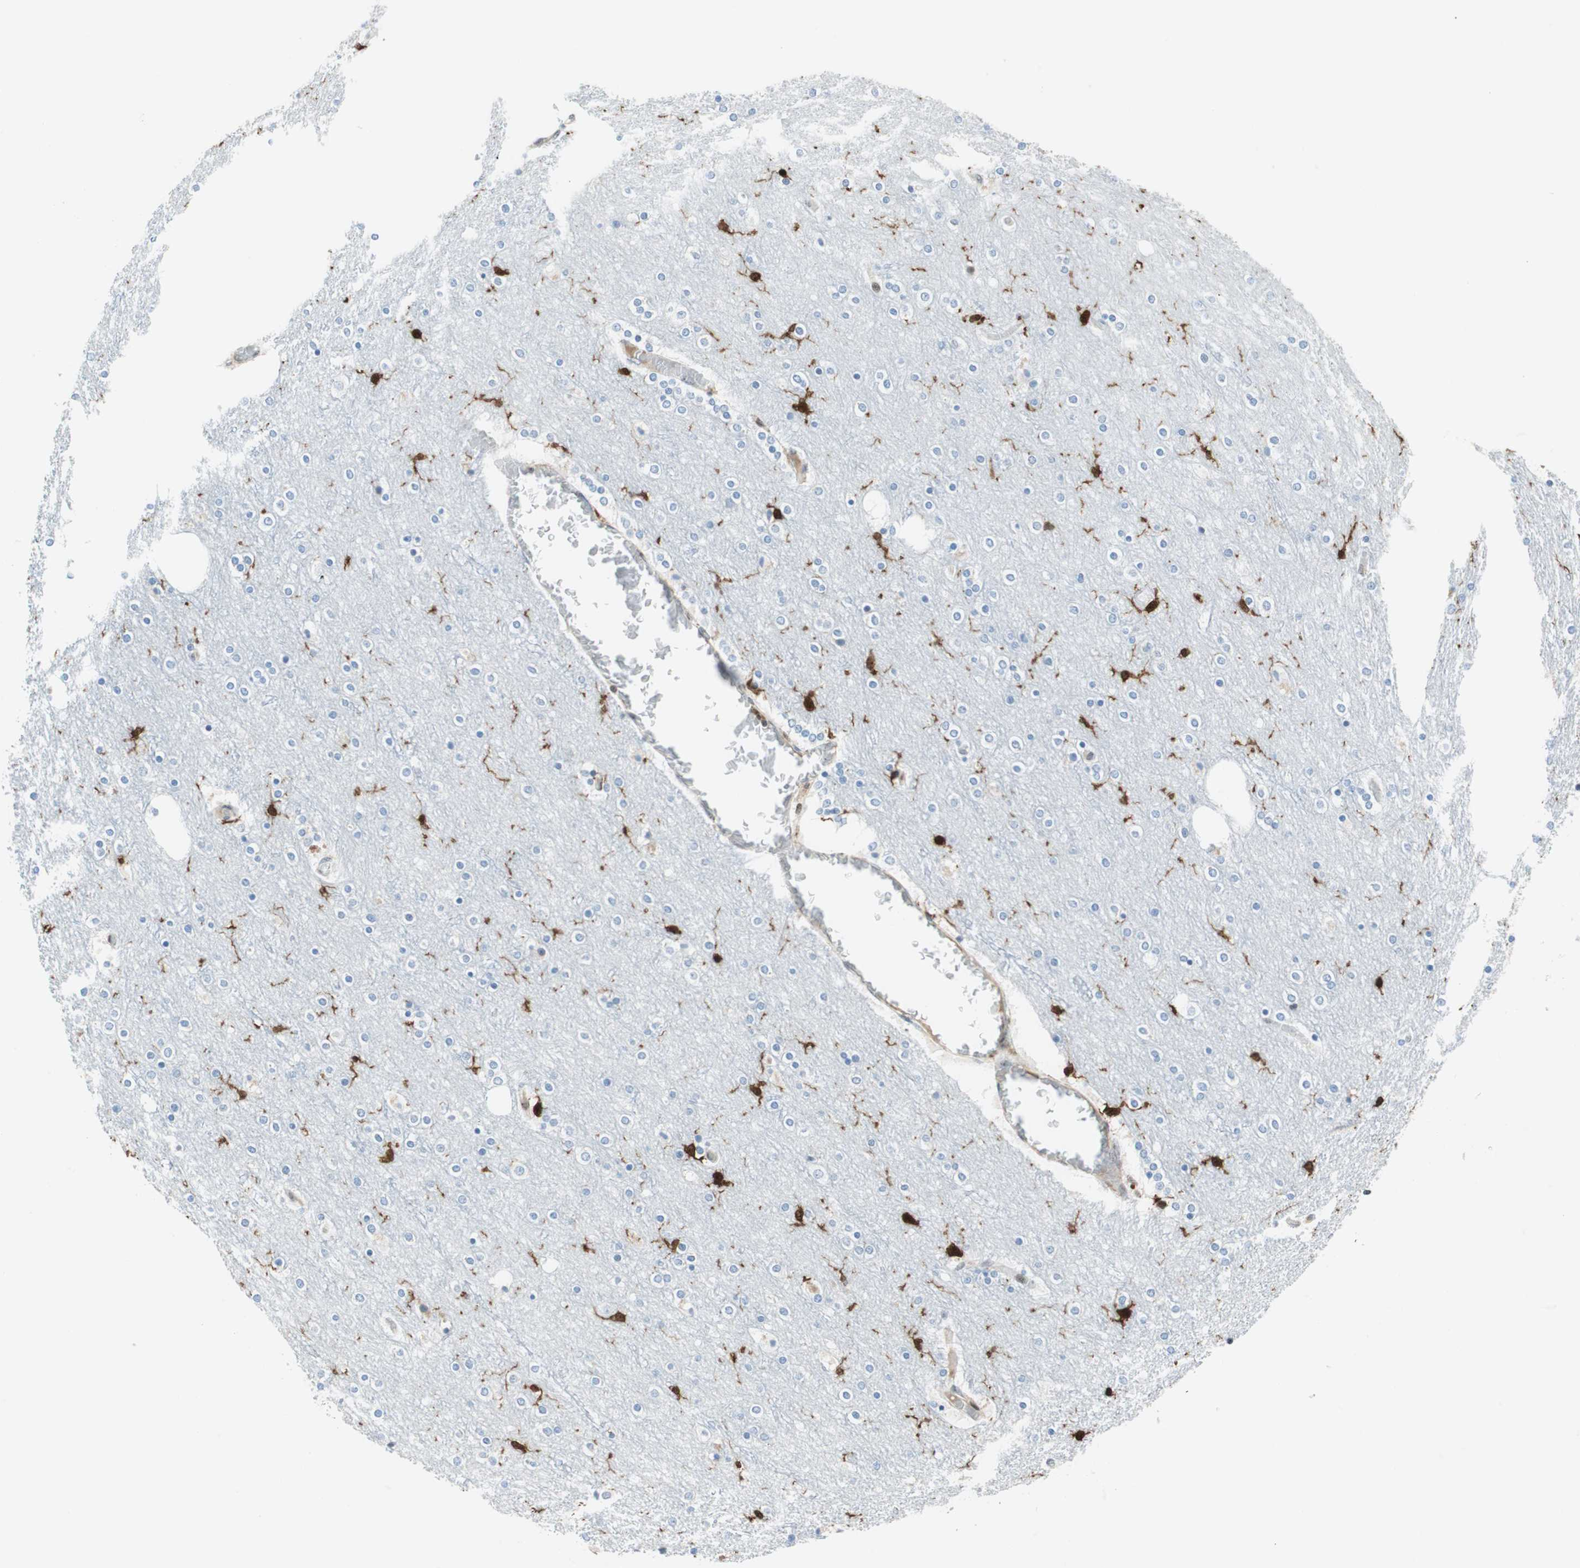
{"staining": {"intensity": "weak", "quantity": ">75%", "location": "cytoplasmic/membranous"}, "tissue": "cerebral cortex", "cell_type": "Endothelial cells", "image_type": "normal", "snomed": [{"axis": "morphology", "description": "Normal tissue, NOS"}, {"axis": "topography", "description": "Cerebral cortex"}], "caption": "The image reveals a brown stain indicating the presence of a protein in the cytoplasmic/membranous of endothelial cells in cerebral cortex. (Stains: DAB (3,3'-diaminobenzidine) in brown, nuclei in blue, Microscopy: brightfield microscopy at high magnification).", "gene": "RGS10", "patient": {"sex": "female", "age": 54}}